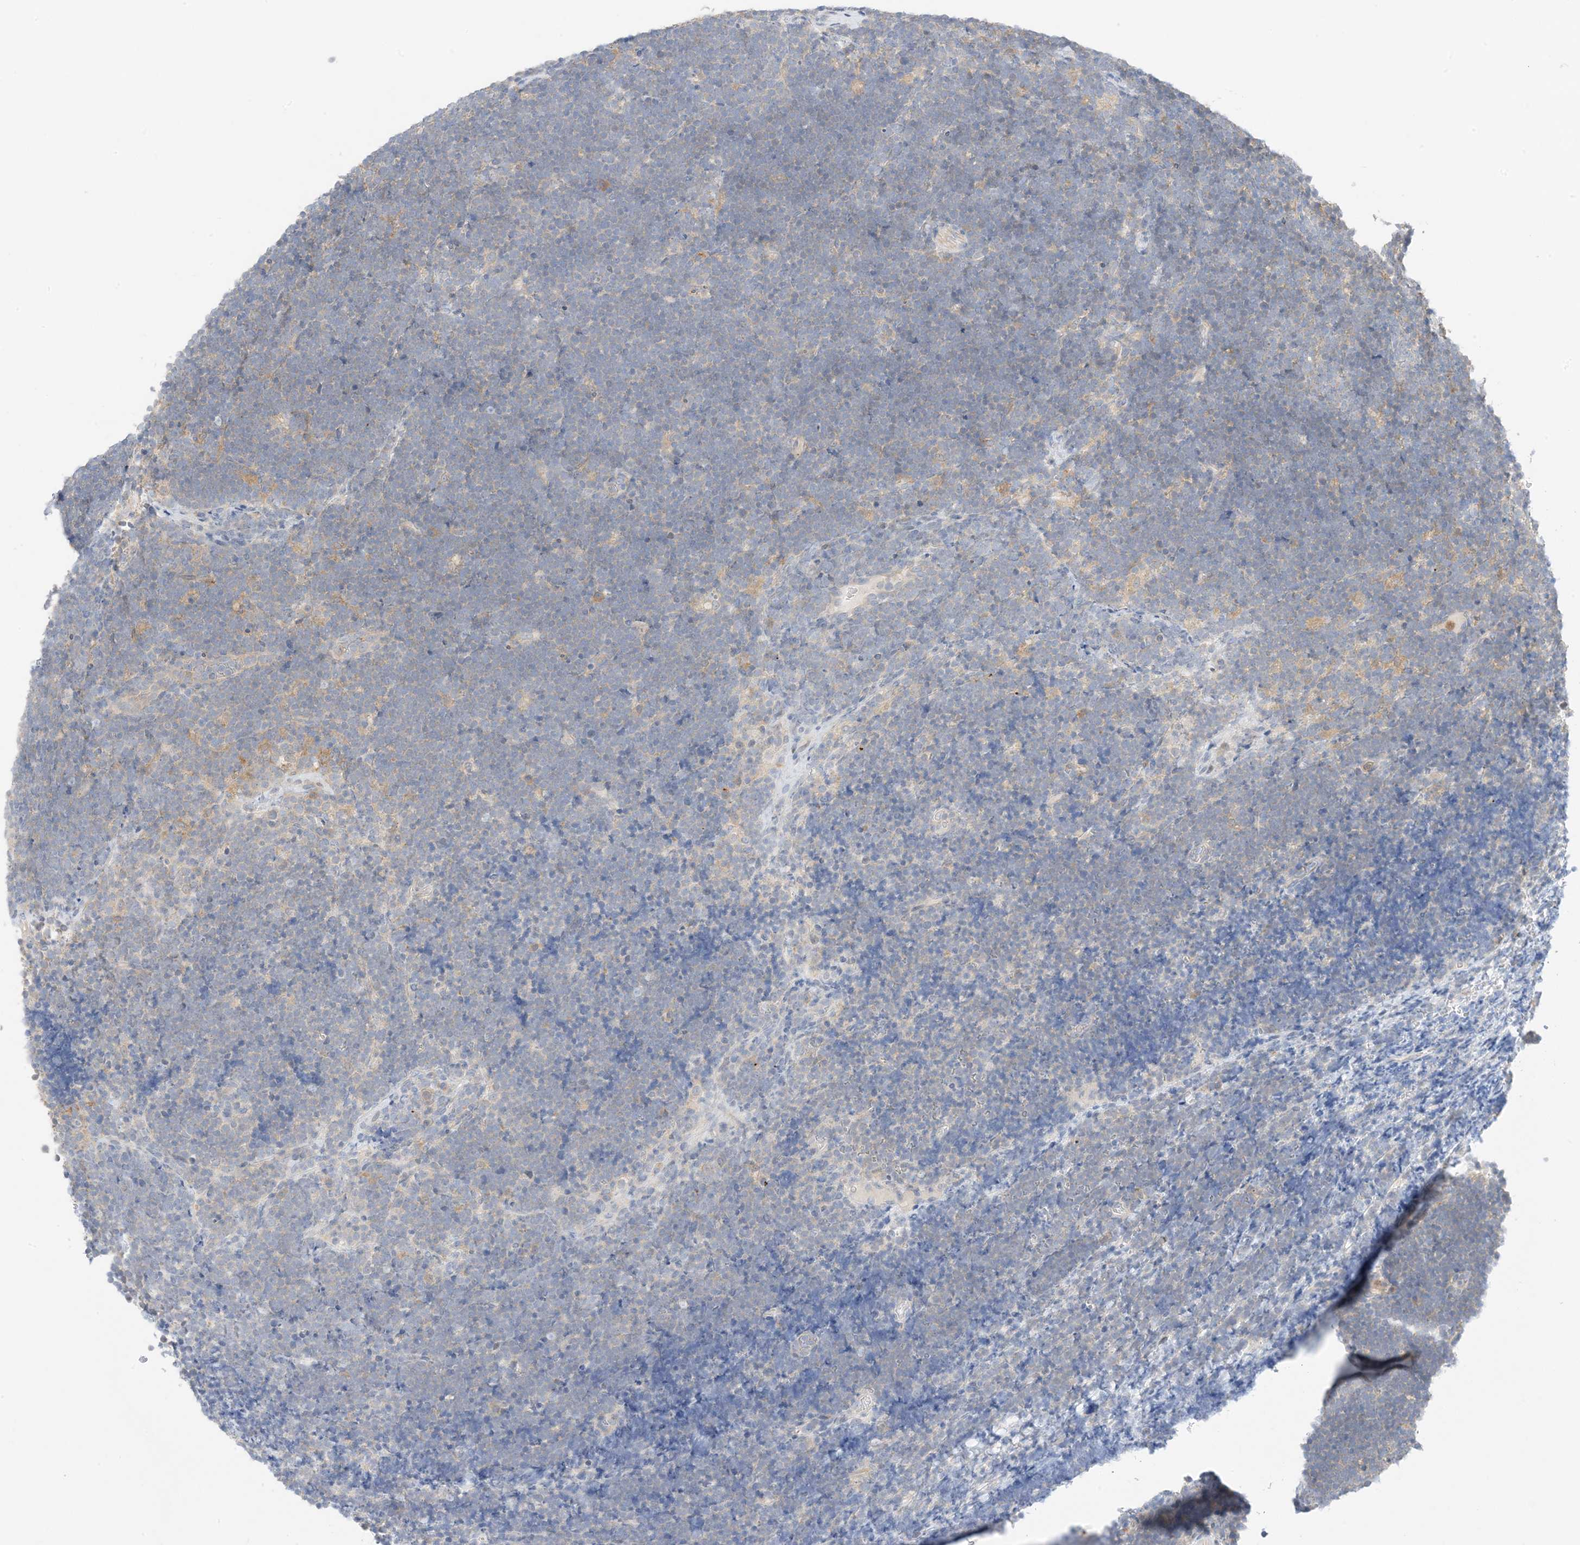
{"staining": {"intensity": "negative", "quantity": "none", "location": "none"}, "tissue": "lymphoma", "cell_type": "Tumor cells", "image_type": "cancer", "snomed": [{"axis": "morphology", "description": "Malignant lymphoma, non-Hodgkin's type, High grade"}, {"axis": "topography", "description": "Lymph node"}], "caption": "This is an IHC histopathology image of human high-grade malignant lymphoma, non-Hodgkin's type. There is no positivity in tumor cells.", "gene": "KIFBP", "patient": {"sex": "male", "age": 13}}